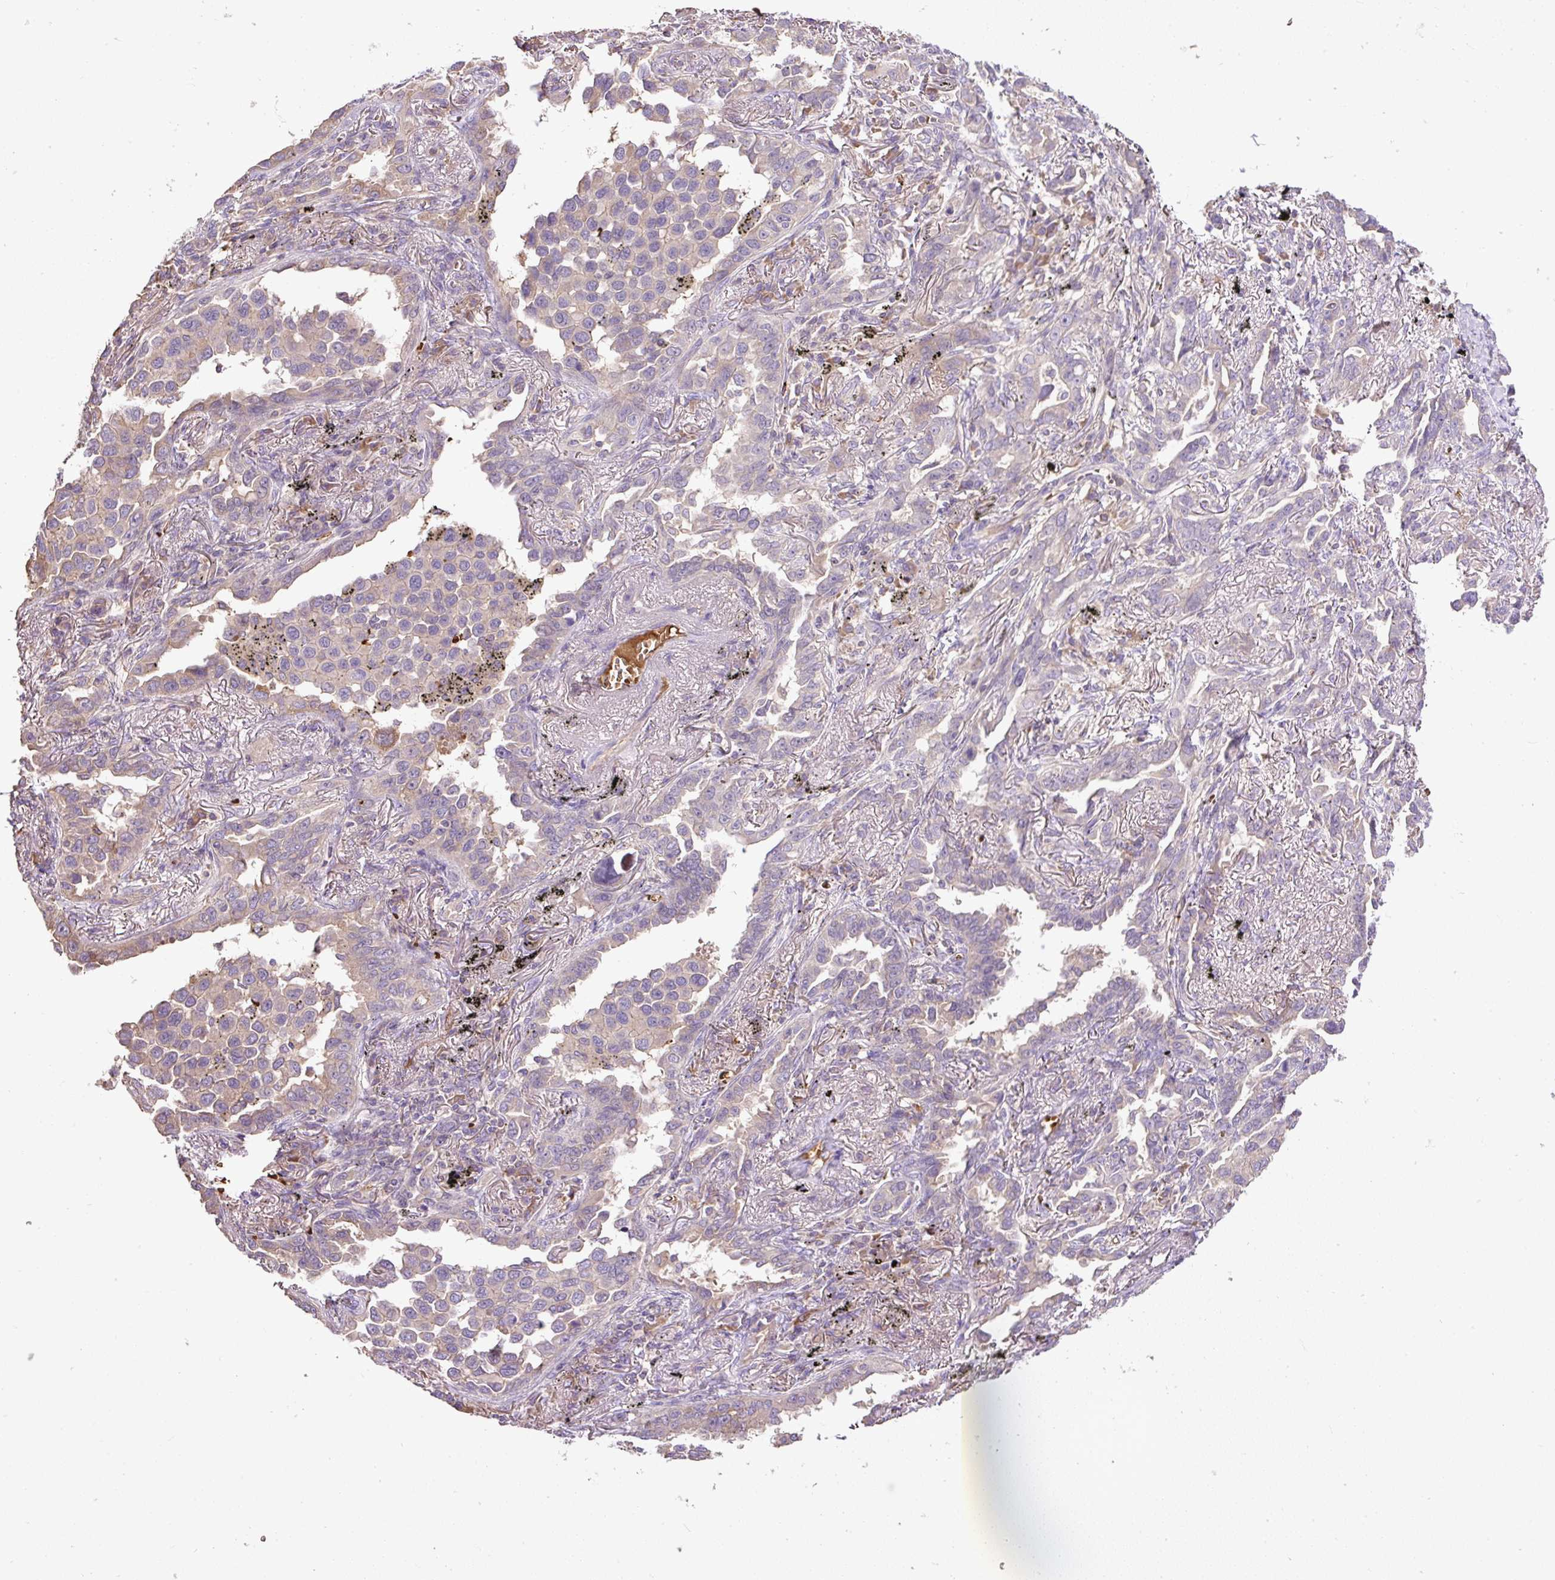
{"staining": {"intensity": "weak", "quantity": "<25%", "location": "cytoplasmic/membranous"}, "tissue": "lung cancer", "cell_type": "Tumor cells", "image_type": "cancer", "snomed": [{"axis": "morphology", "description": "Adenocarcinoma, NOS"}, {"axis": "topography", "description": "Lung"}], "caption": "The histopathology image displays no significant positivity in tumor cells of lung cancer (adenocarcinoma).", "gene": "CXCL13", "patient": {"sex": "male", "age": 67}}